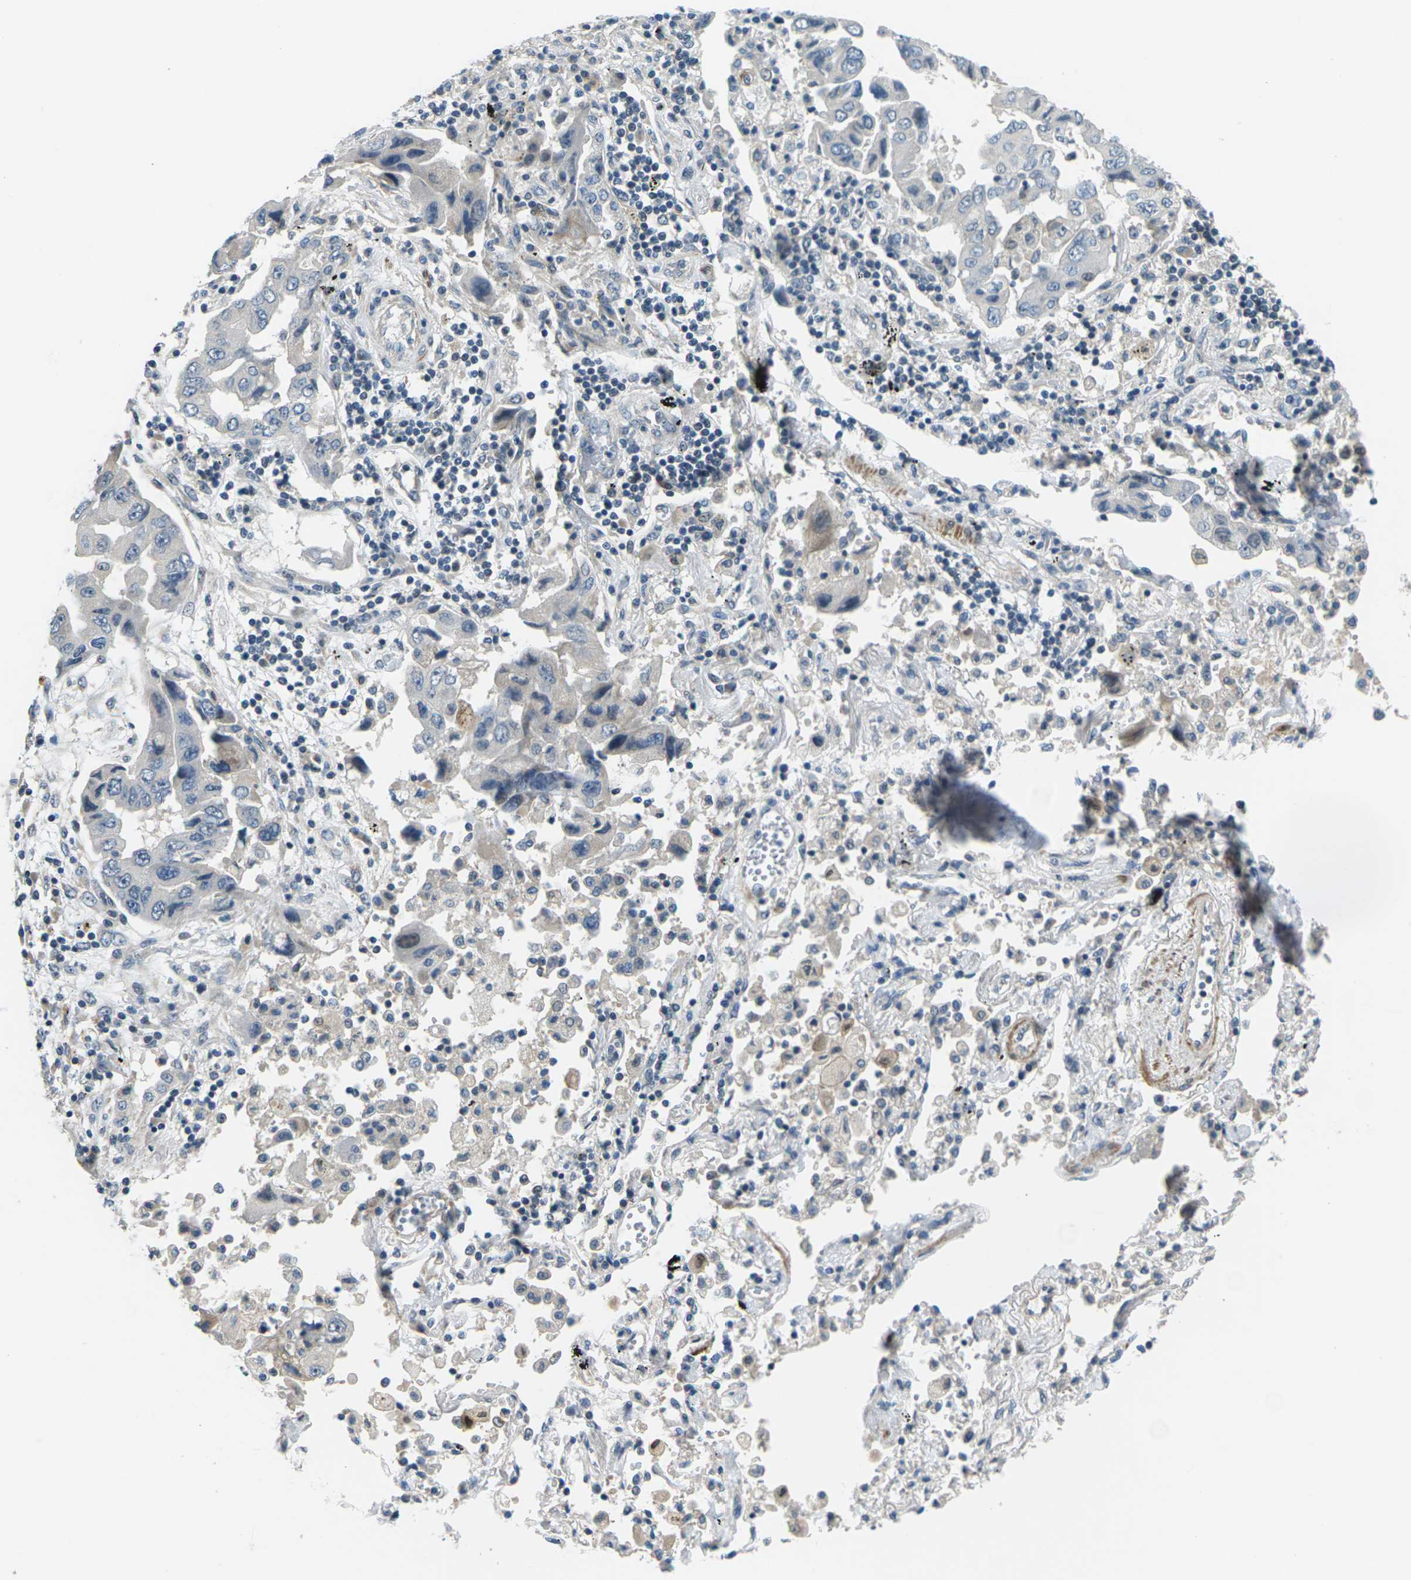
{"staining": {"intensity": "negative", "quantity": "none", "location": "none"}, "tissue": "lung cancer", "cell_type": "Tumor cells", "image_type": "cancer", "snomed": [{"axis": "morphology", "description": "Adenocarcinoma, NOS"}, {"axis": "topography", "description": "Lung"}], "caption": "The immunohistochemistry photomicrograph has no significant expression in tumor cells of lung cancer tissue.", "gene": "SLC13A3", "patient": {"sex": "female", "age": 65}}